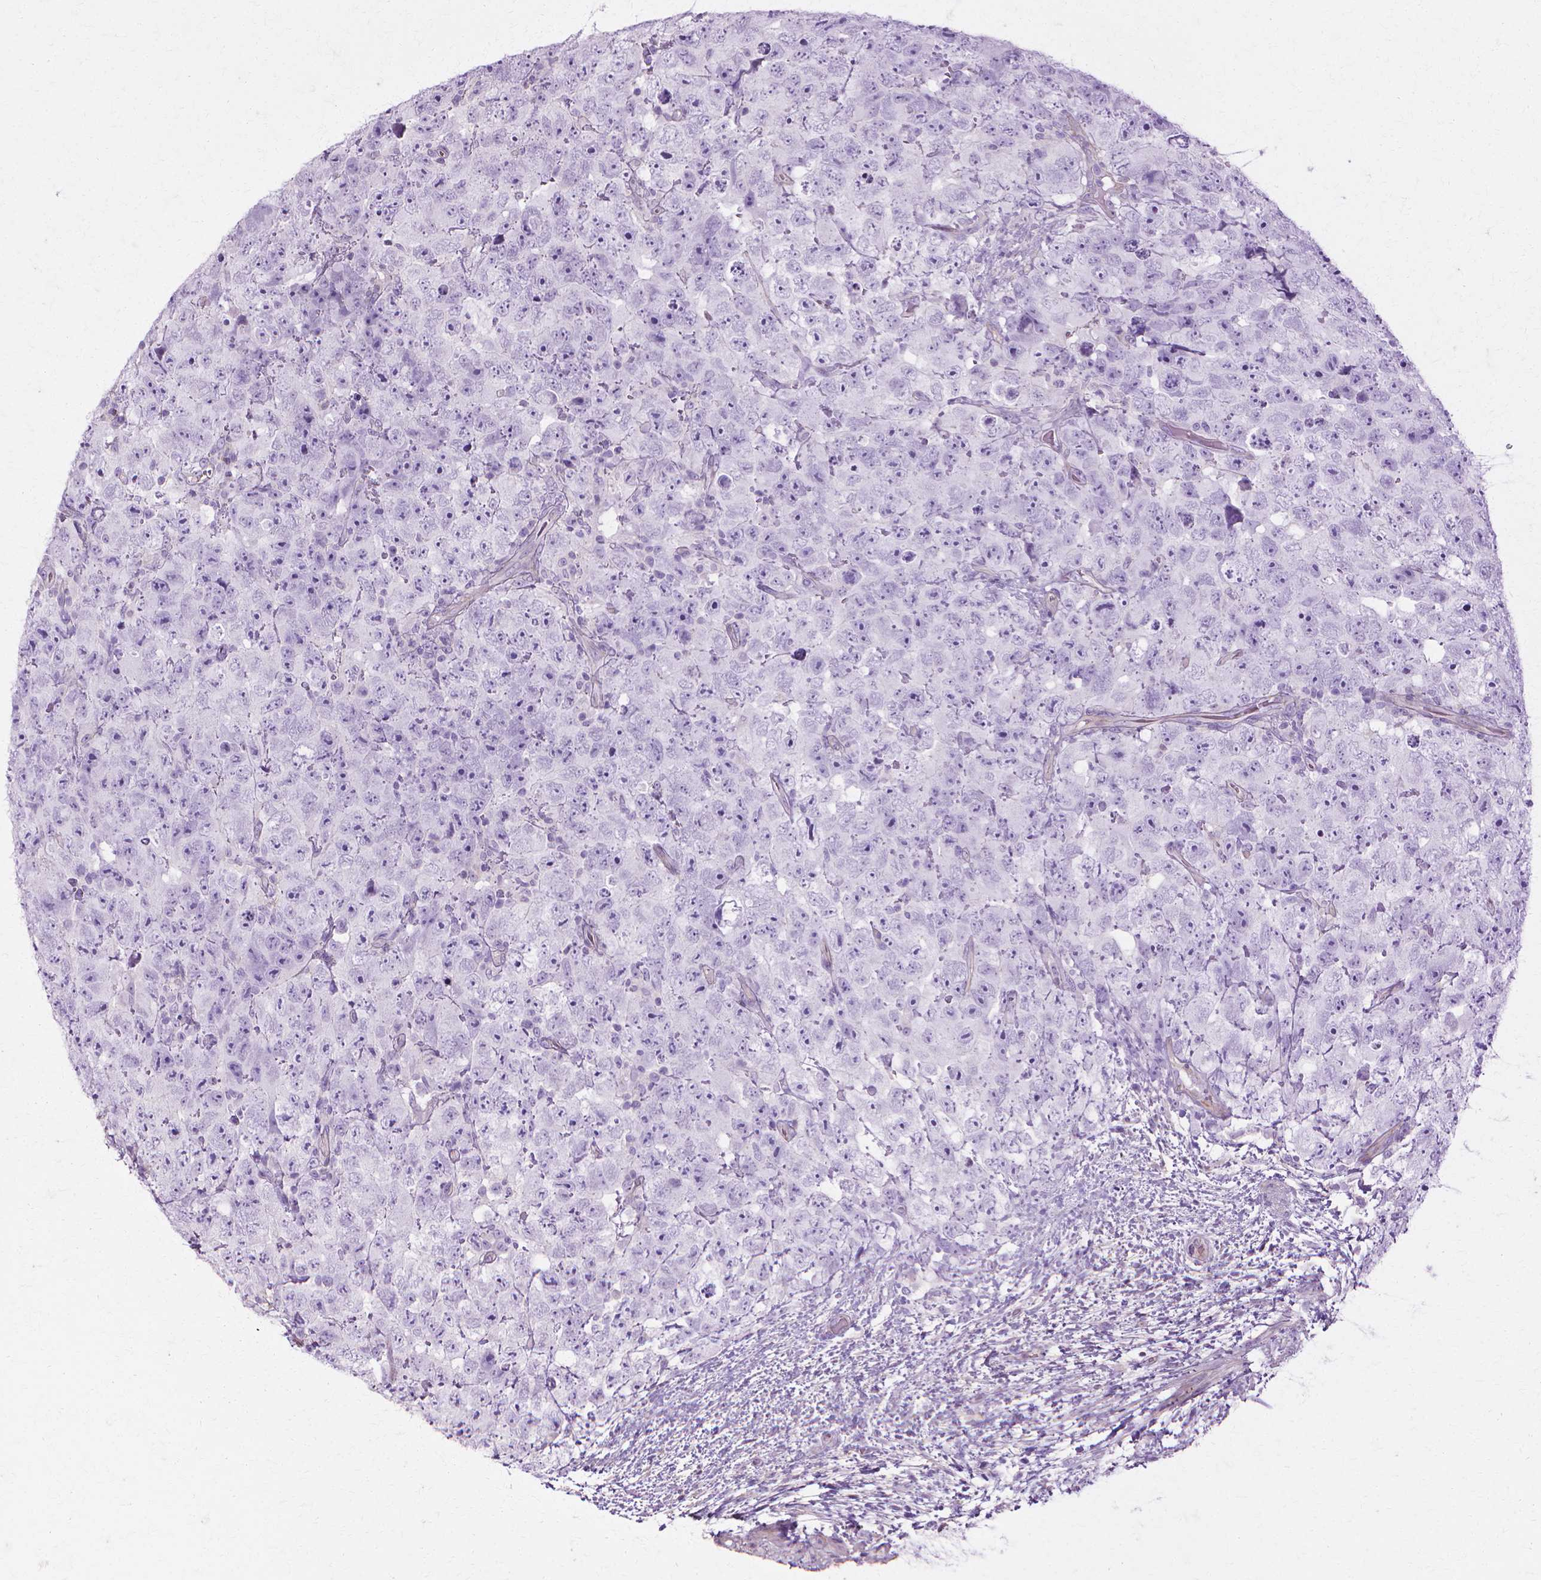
{"staining": {"intensity": "negative", "quantity": "none", "location": "none"}, "tissue": "testis cancer", "cell_type": "Tumor cells", "image_type": "cancer", "snomed": [{"axis": "morphology", "description": "Carcinoma, Embryonal, NOS"}, {"axis": "topography", "description": "Testis"}], "caption": "Protein analysis of testis cancer demonstrates no significant positivity in tumor cells.", "gene": "CFAP157", "patient": {"sex": "male", "age": 24}}